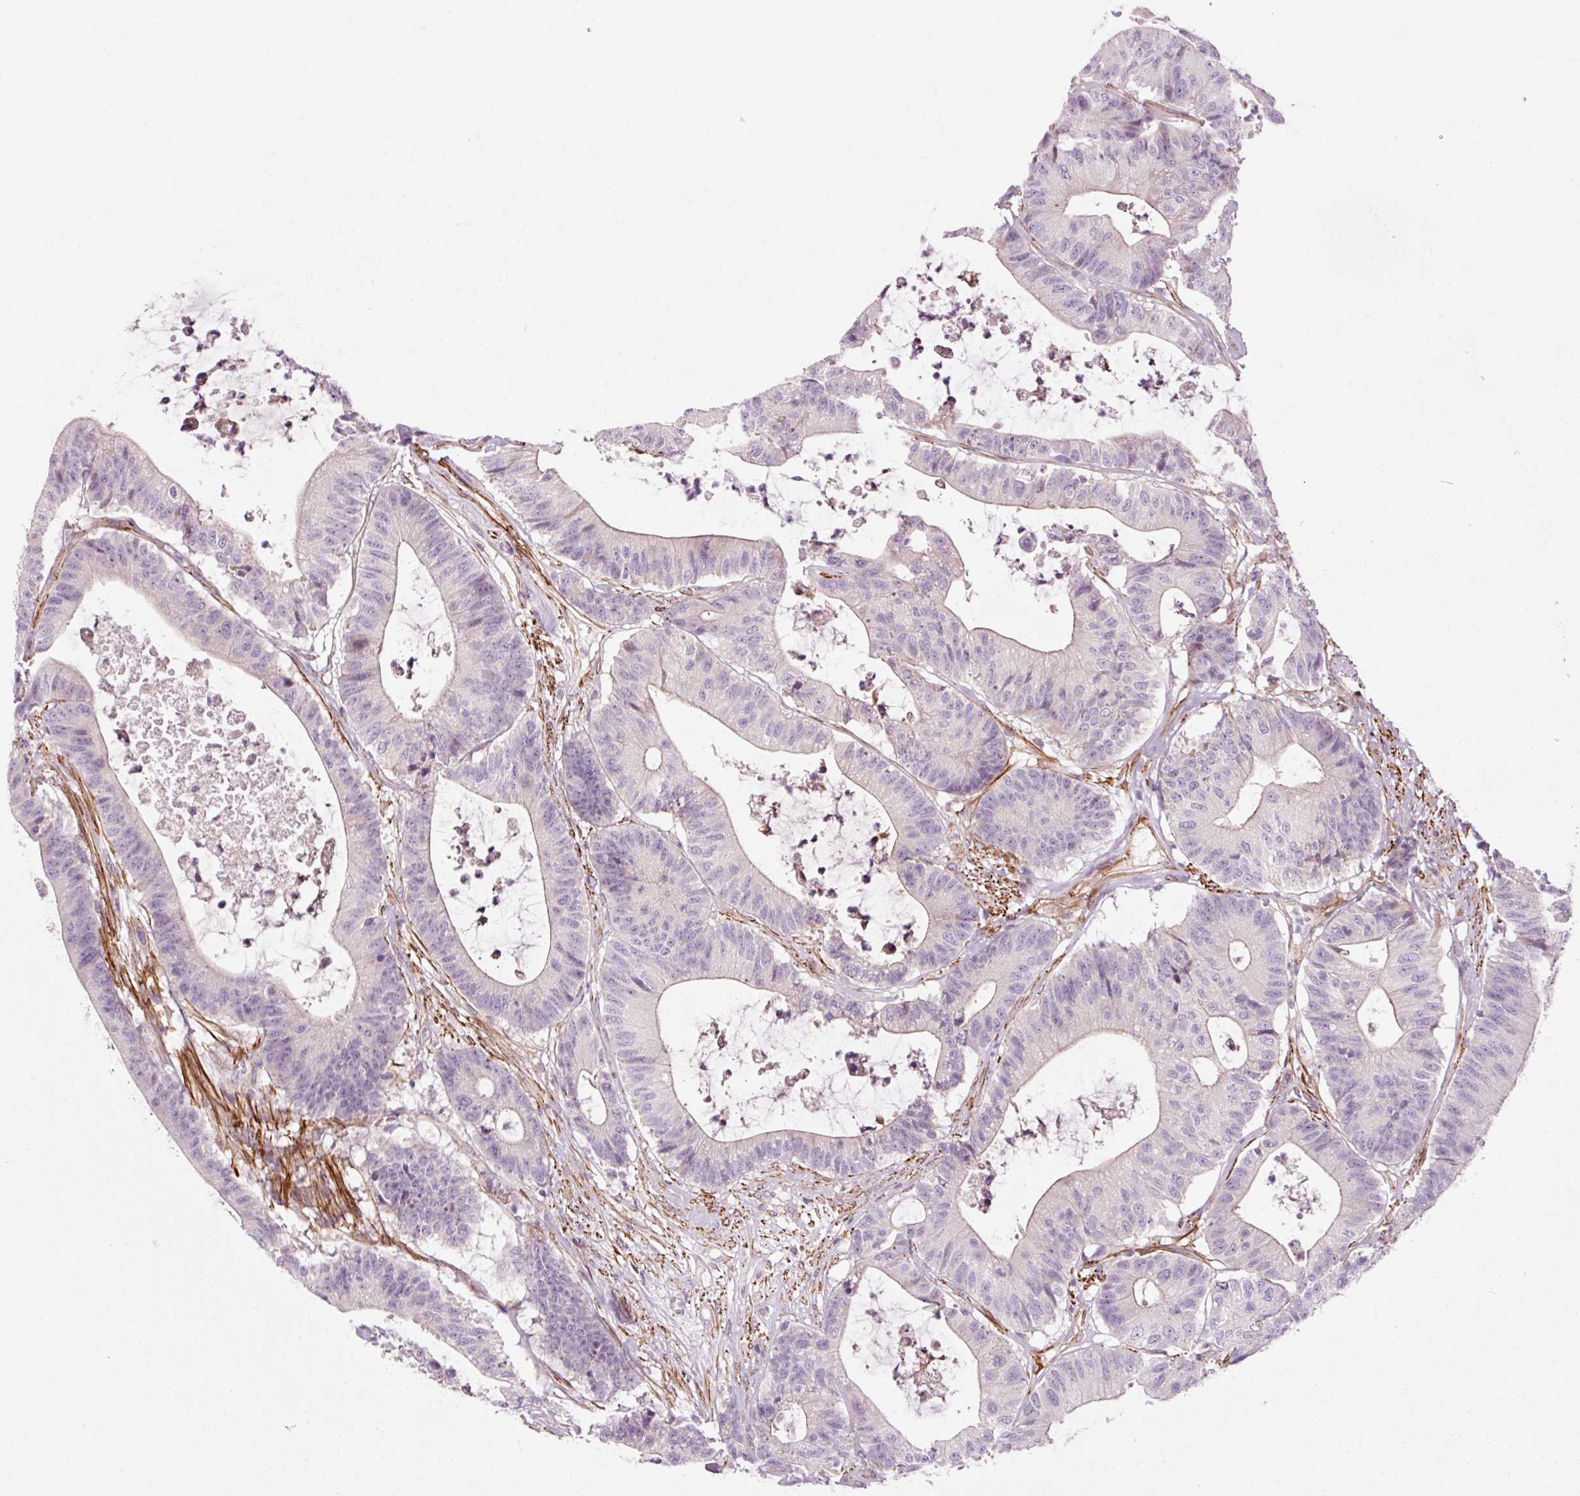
{"staining": {"intensity": "weak", "quantity": "<25%", "location": "cytoplasmic/membranous"}, "tissue": "colorectal cancer", "cell_type": "Tumor cells", "image_type": "cancer", "snomed": [{"axis": "morphology", "description": "Adenocarcinoma, NOS"}, {"axis": "topography", "description": "Colon"}], "caption": "The image exhibits no significant staining in tumor cells of colorectal cancer. (DAB (3,3'-diaminobenzidine) IHC, high magnification).", "gene": "ANKRD20A1", "patient": {"sex": "female", "age": 84}}